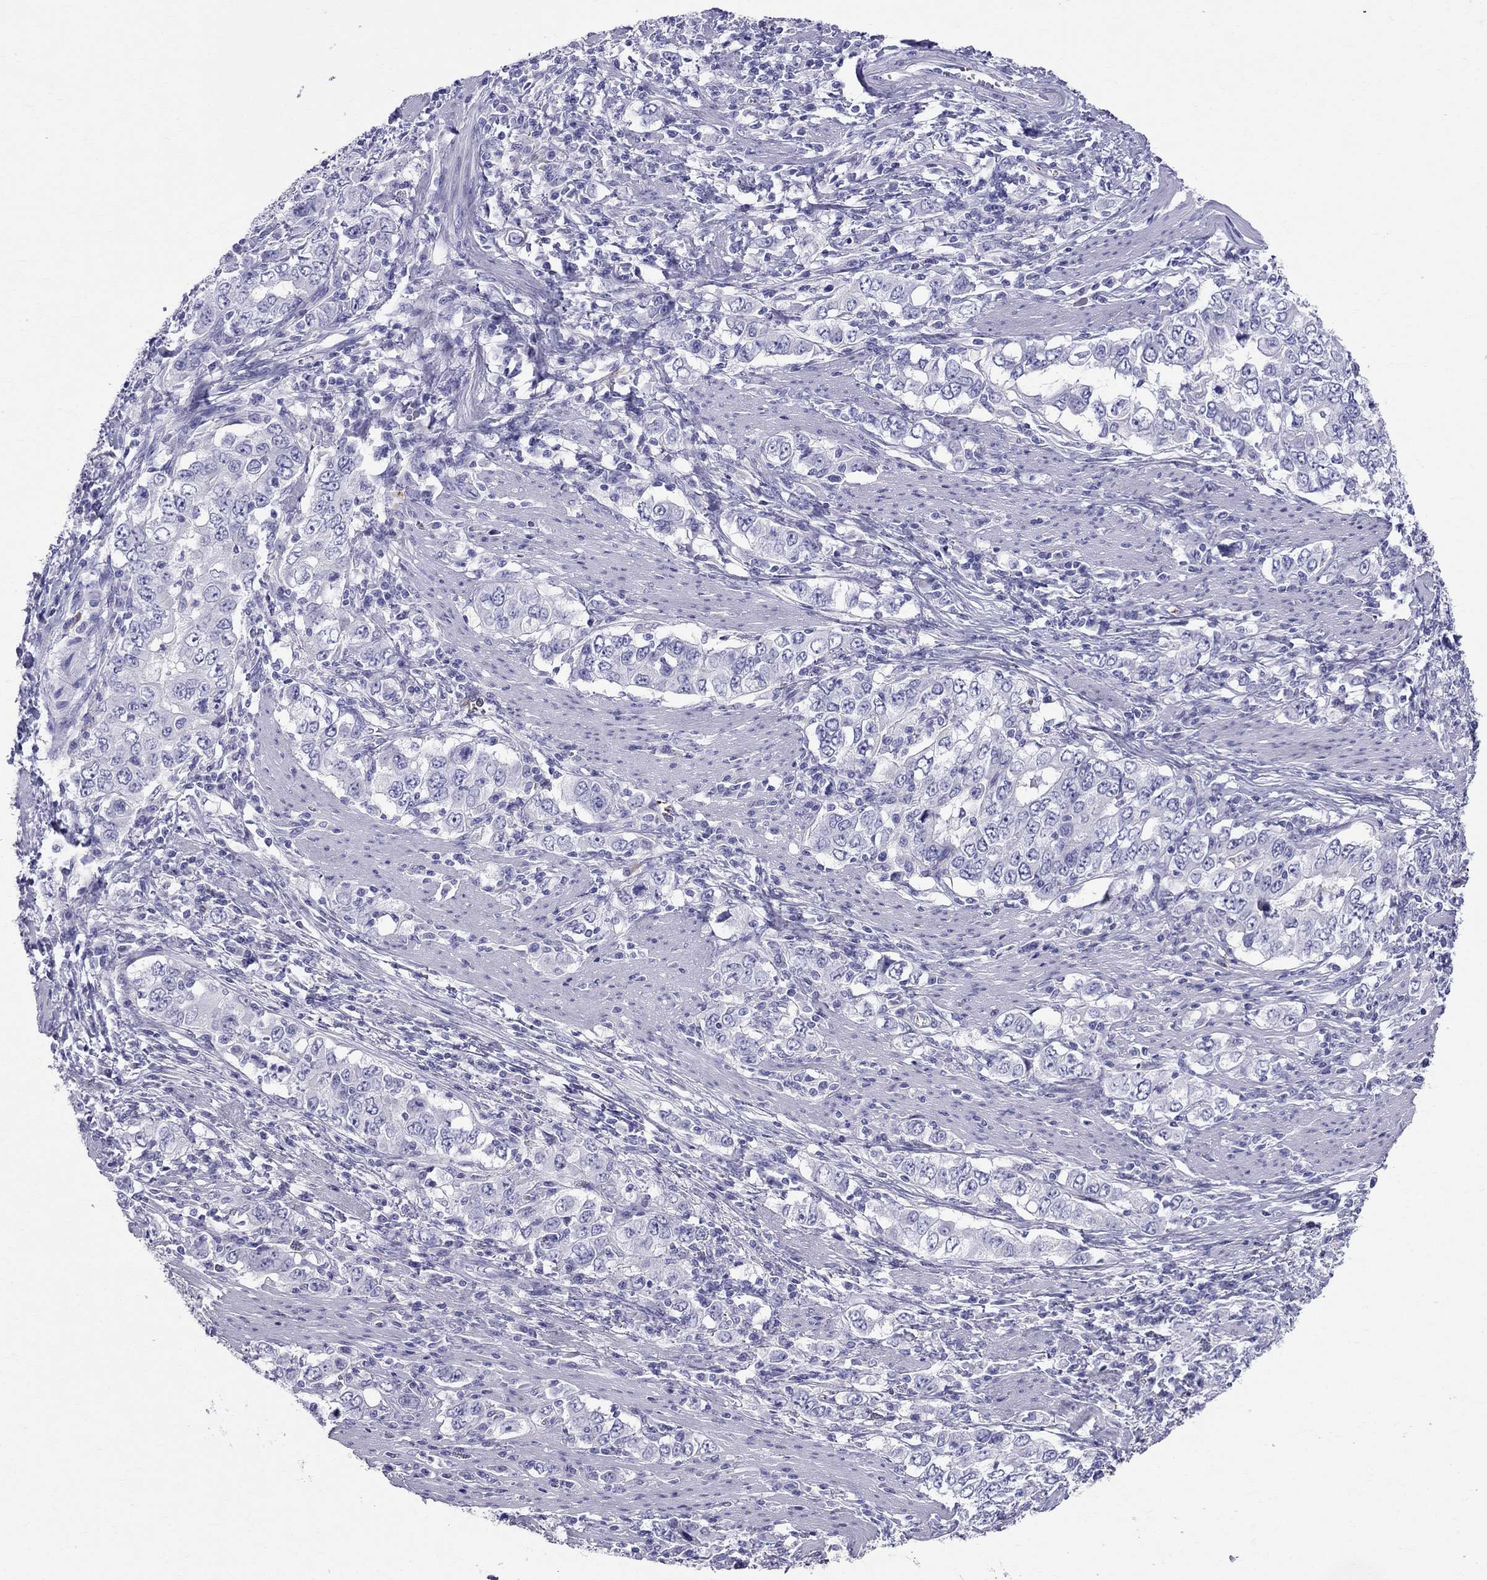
{"staining": {"intensity": "negative", "quantity": "none", "location": "none"}, "tissue": "stomach cancer", "cell_type": "Tumor cells", "image_type": "cancer", "snomed": [{"axis": "morphology", "description": "Adenocarcinoma, NOS"}, {"axis": "topography", "description": "Stomach, lower"}], "caption": "DAB immunohistochemical staining of human stomach cancer exhibits no significant positivity in tumor cells. Brightfield microscopy of immunohistochemistry stained with DAB (3,3'-diaminobenzidine) (brown) and hematoxylin (blue), captured at high magnification.", "gene": "DNAAF6", "patient": {"sex": "female", "age": 72}}